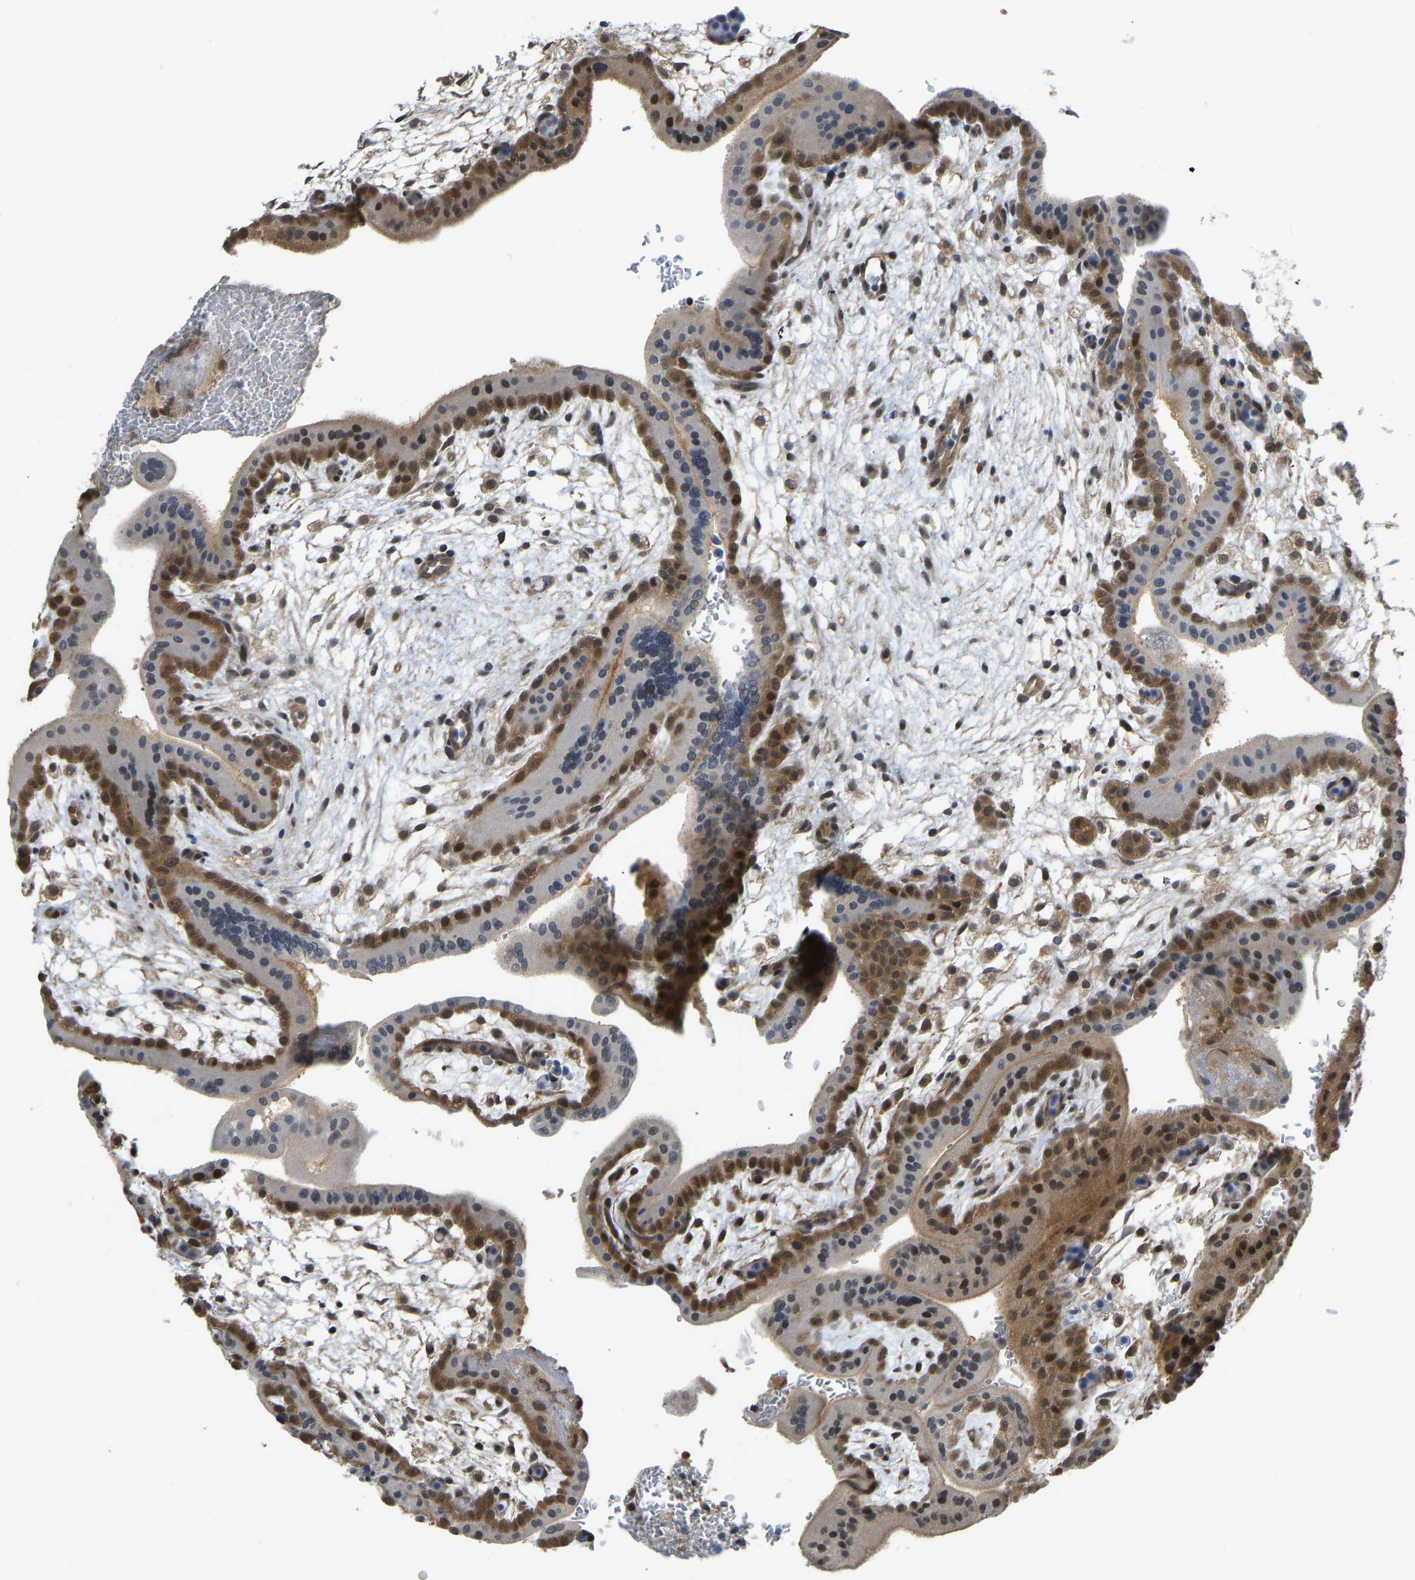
{"staining": {"intensity": "moderate", "quantity": ">75%", "location": "cytoplasmic/membranous,nuclear"}, "tissue": "placenta", "cell_type": "Decidual cells", "image_type": "normal", "snomed": [{"axis": "morphology", "description": "Normal tissue, NOS"}, {"axis": "topography", "description": "Placenta"}], "caption": "IHC of normal human placenta demonstrates medium levels of moderate cytoplasmic/membranous,nuclear staining in about >75% of decidual cells.", "gene": "CCT8", "patient": {"sex": "female", "age": 35}}